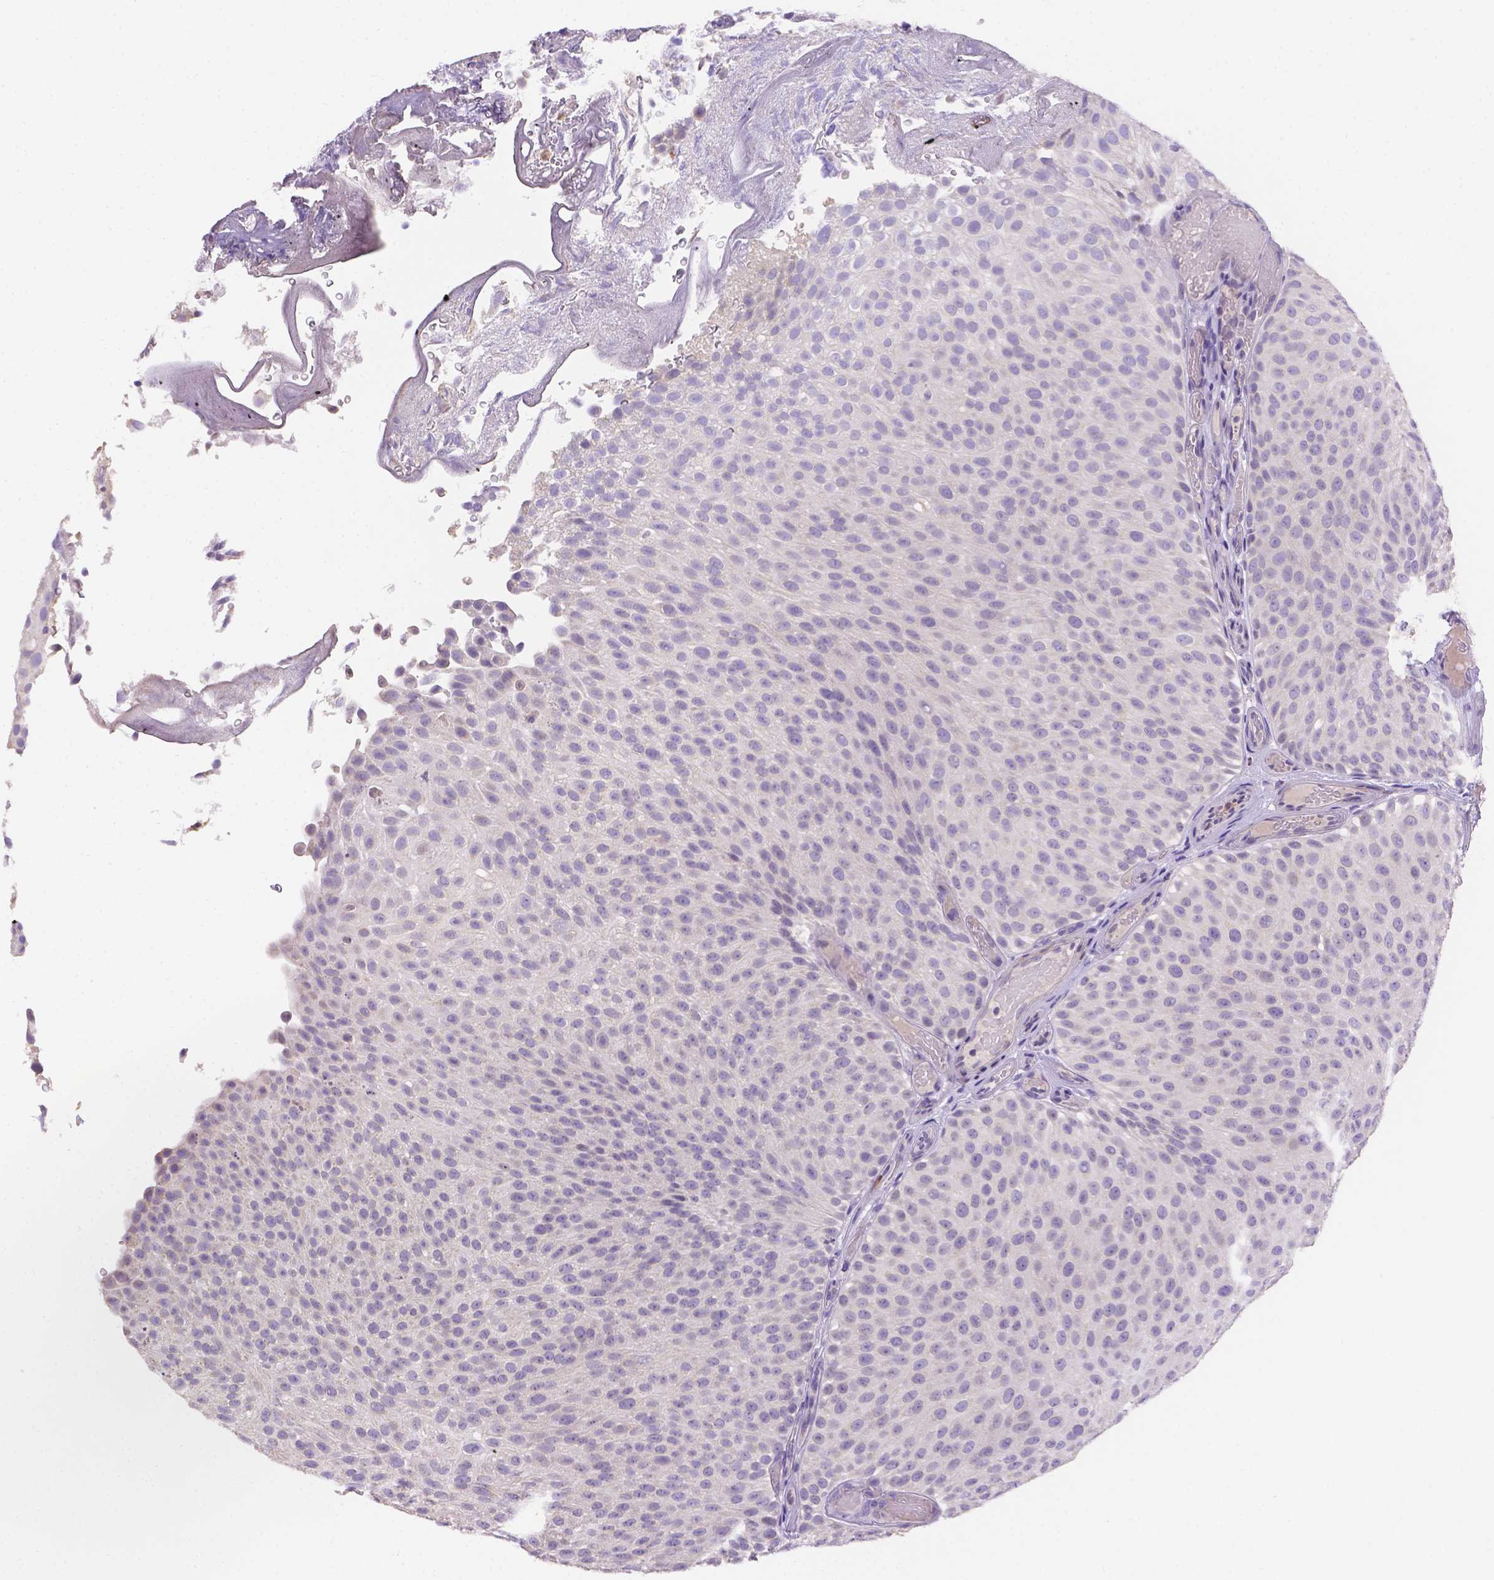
{"staining": {"intensity": "negative", "quantity": "none", "location": "none"}, "tissue": "urothelial cancer", "cell_type": "Tumor cells", "image_type": "cancer", "snomed": [{"axis": "morphology", "description": "Urothelial carcinoma, Low grade"}, {"axis": "topography", "description": "Urinary bladder"}], "caption": "A photomicrograph of human urothelial cancer is negative for staining in tumor cells. Nuclei are stained in blue.", "gene": "NXPE2", "patient": {"sex": "male", "age": 78}}